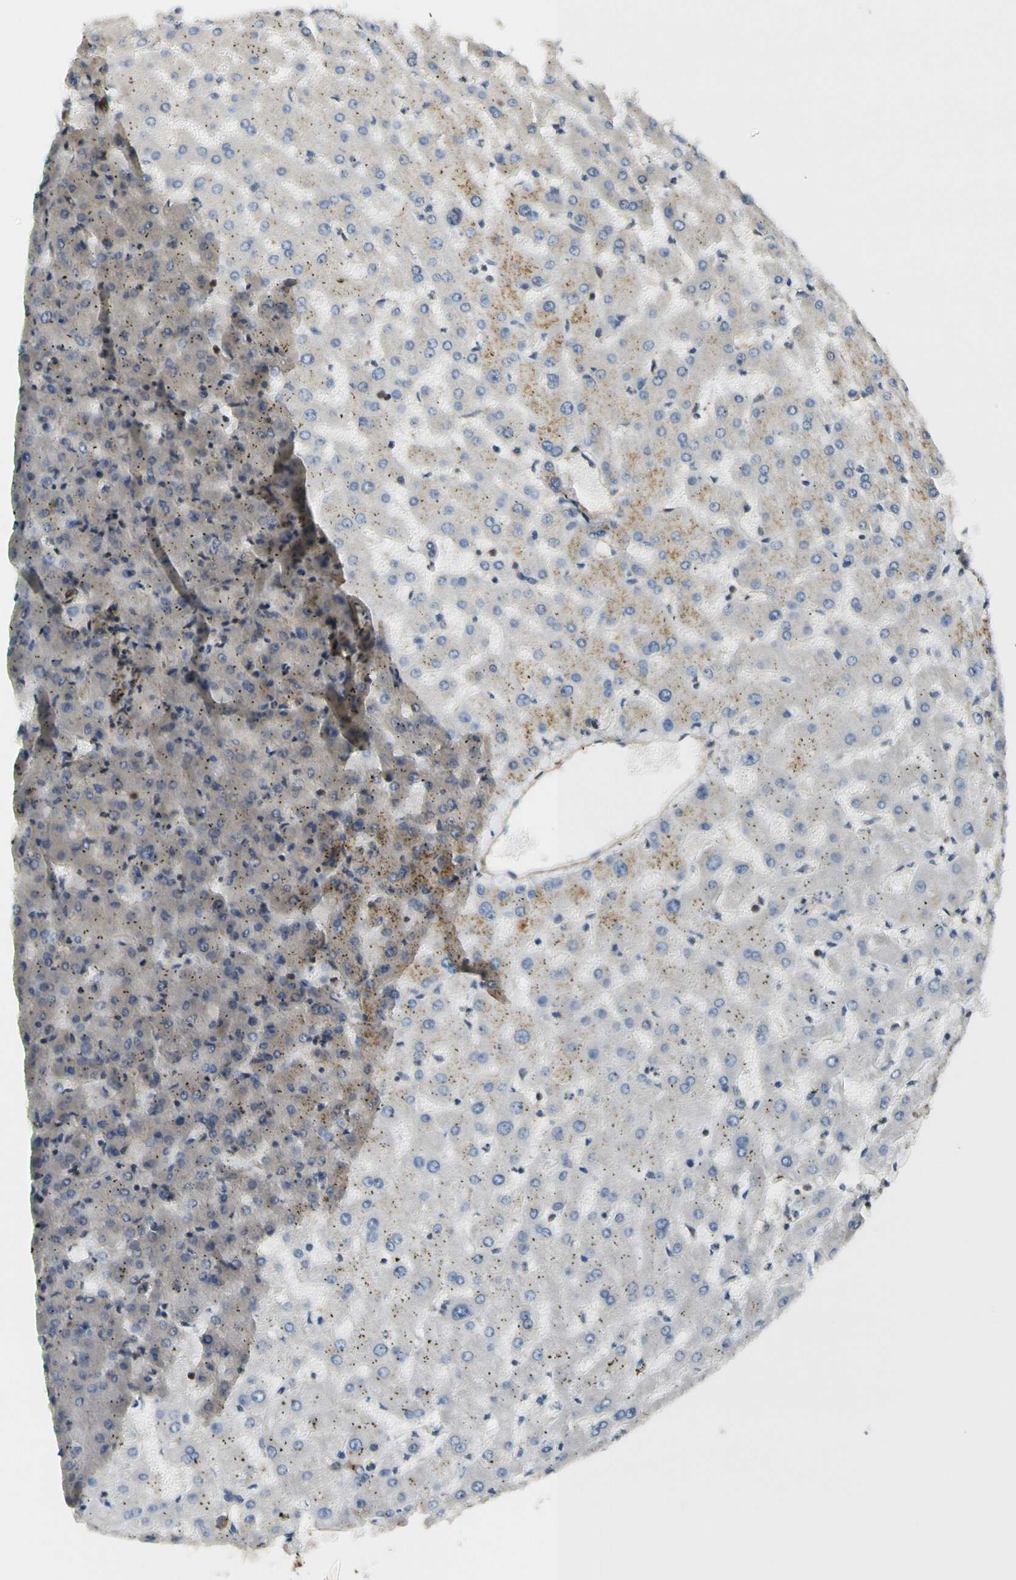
{"staining": {"intensity": "moderate", "quantity": "<25%", "location": "cytoplasmic/membranous"}, "tissue": "liver", "cell_type": "Hepatocytes", "image_type": "normal", "snomed": [{"axis": "morphology", "description": "Normal tissue, NOS"}, {"axis": "topography", "description": "Liver"}], "caption": "The photomicrograph demonstrates staining of normal liver, revealing moderate cytoplasmic/membranous protein staining (brown color) within hepatocytes.", "gene": "RASGRF1", "patient": {"sex": "female", "age": 63}}